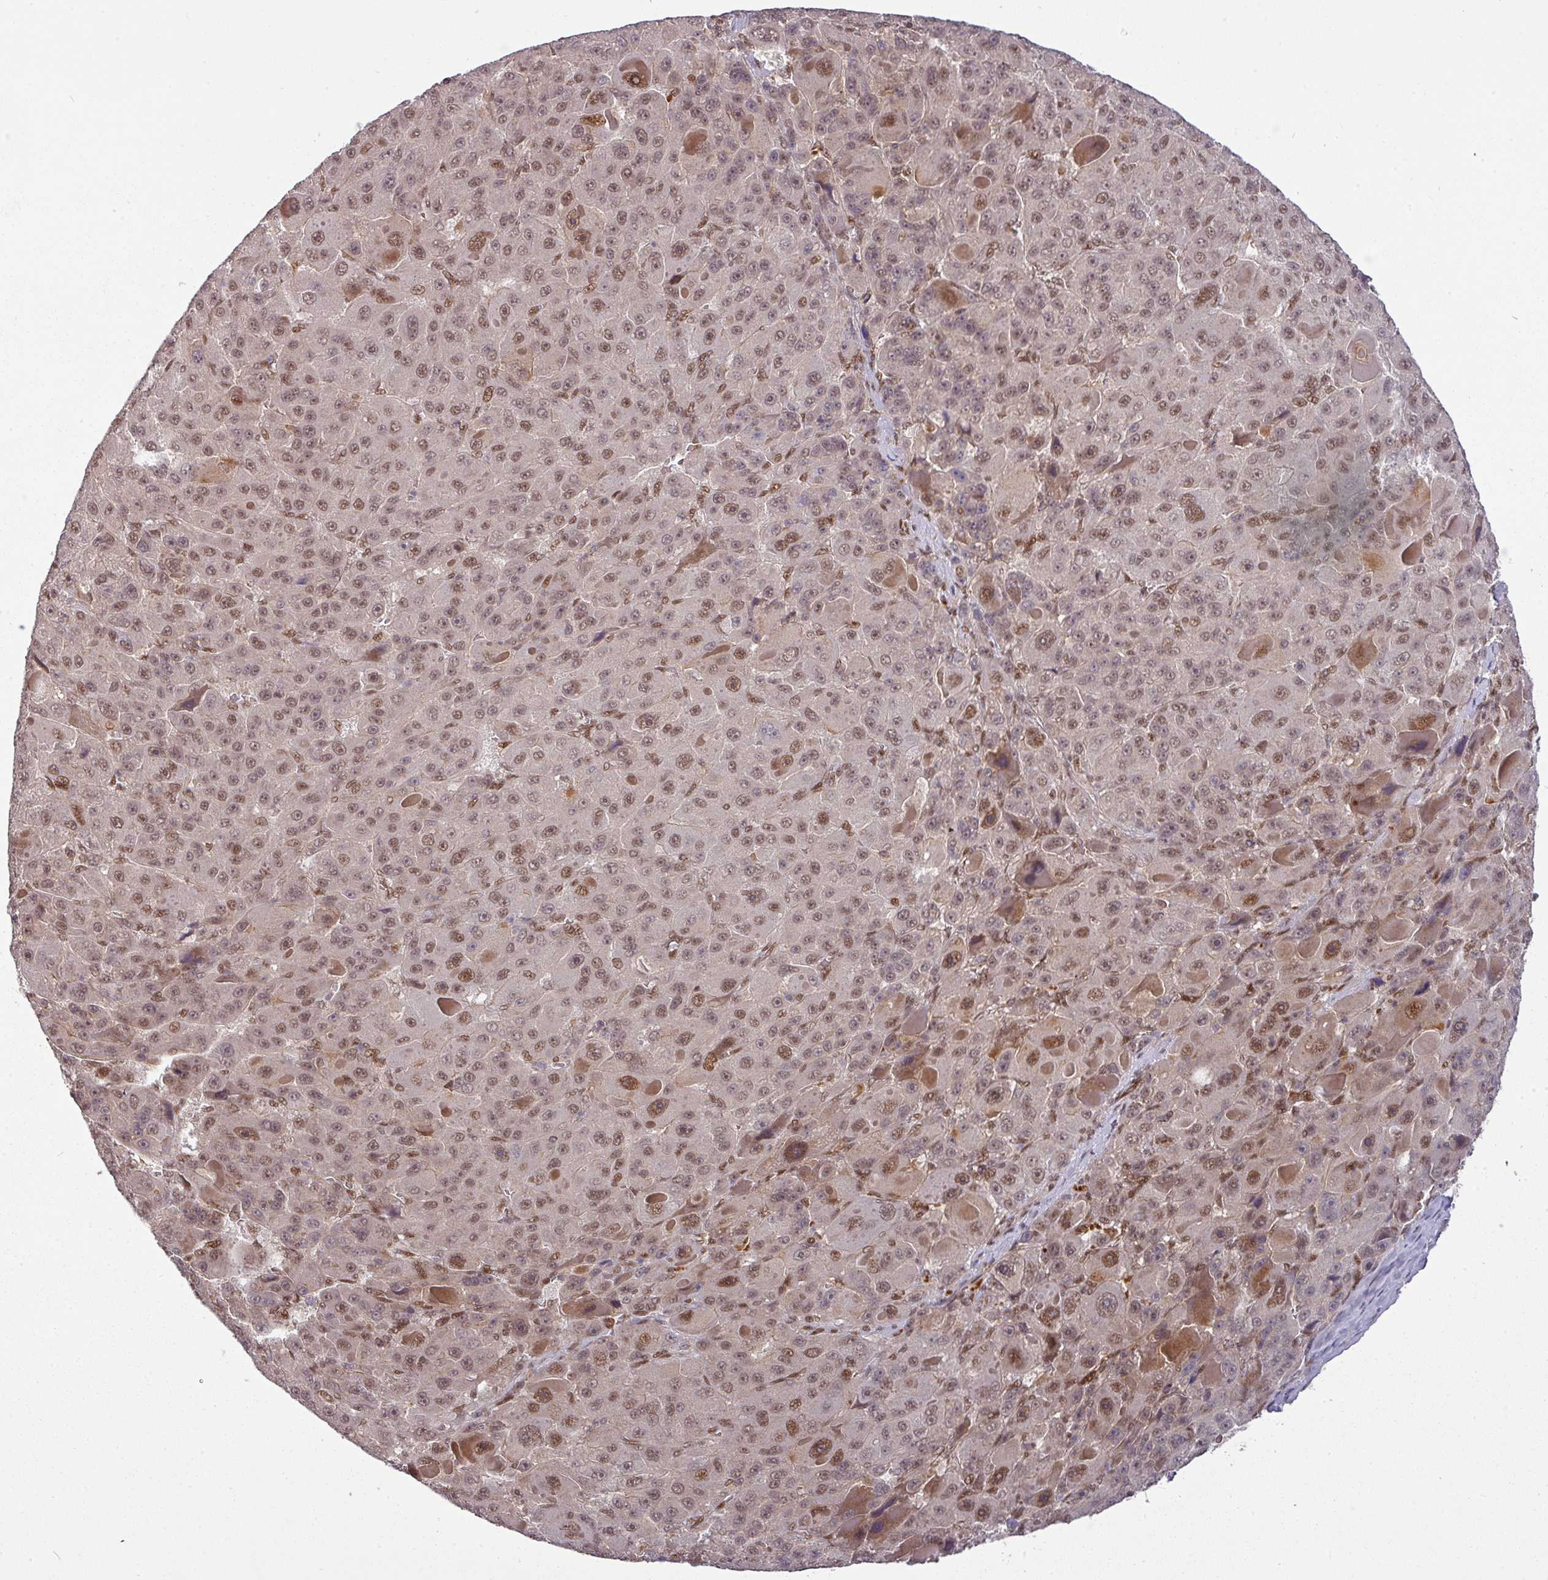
{"staining": {"intensity": "moderate", "quantity": ">75%", "location": "nuclear"}, "tissue": "liver cancer", "cell_type": "Tumor cells", "image_type": "cancer", "snomed": [{"axis": "morphology", "description": "Carcinoma, Hepatocellular, NOS"}, {"axis": "topography", "description": "Liver"}], "caption": "High-magnification brightfield microscopy of liver cancer (hepatocellular carcinoma) stained with DAB (brown) and counterstained with hematoxylin (blue). tumor cells exhibit moderate nuclear positivity is identified in approximately>75% of cells. (Stains: DAB (3,3'-diaminobenzidine) in brown, nuclei in blue, Microscopy: brightfield microscopy at high magnification).", "gene": "CIC", "patient": {"sex": "male", "age": 76}}